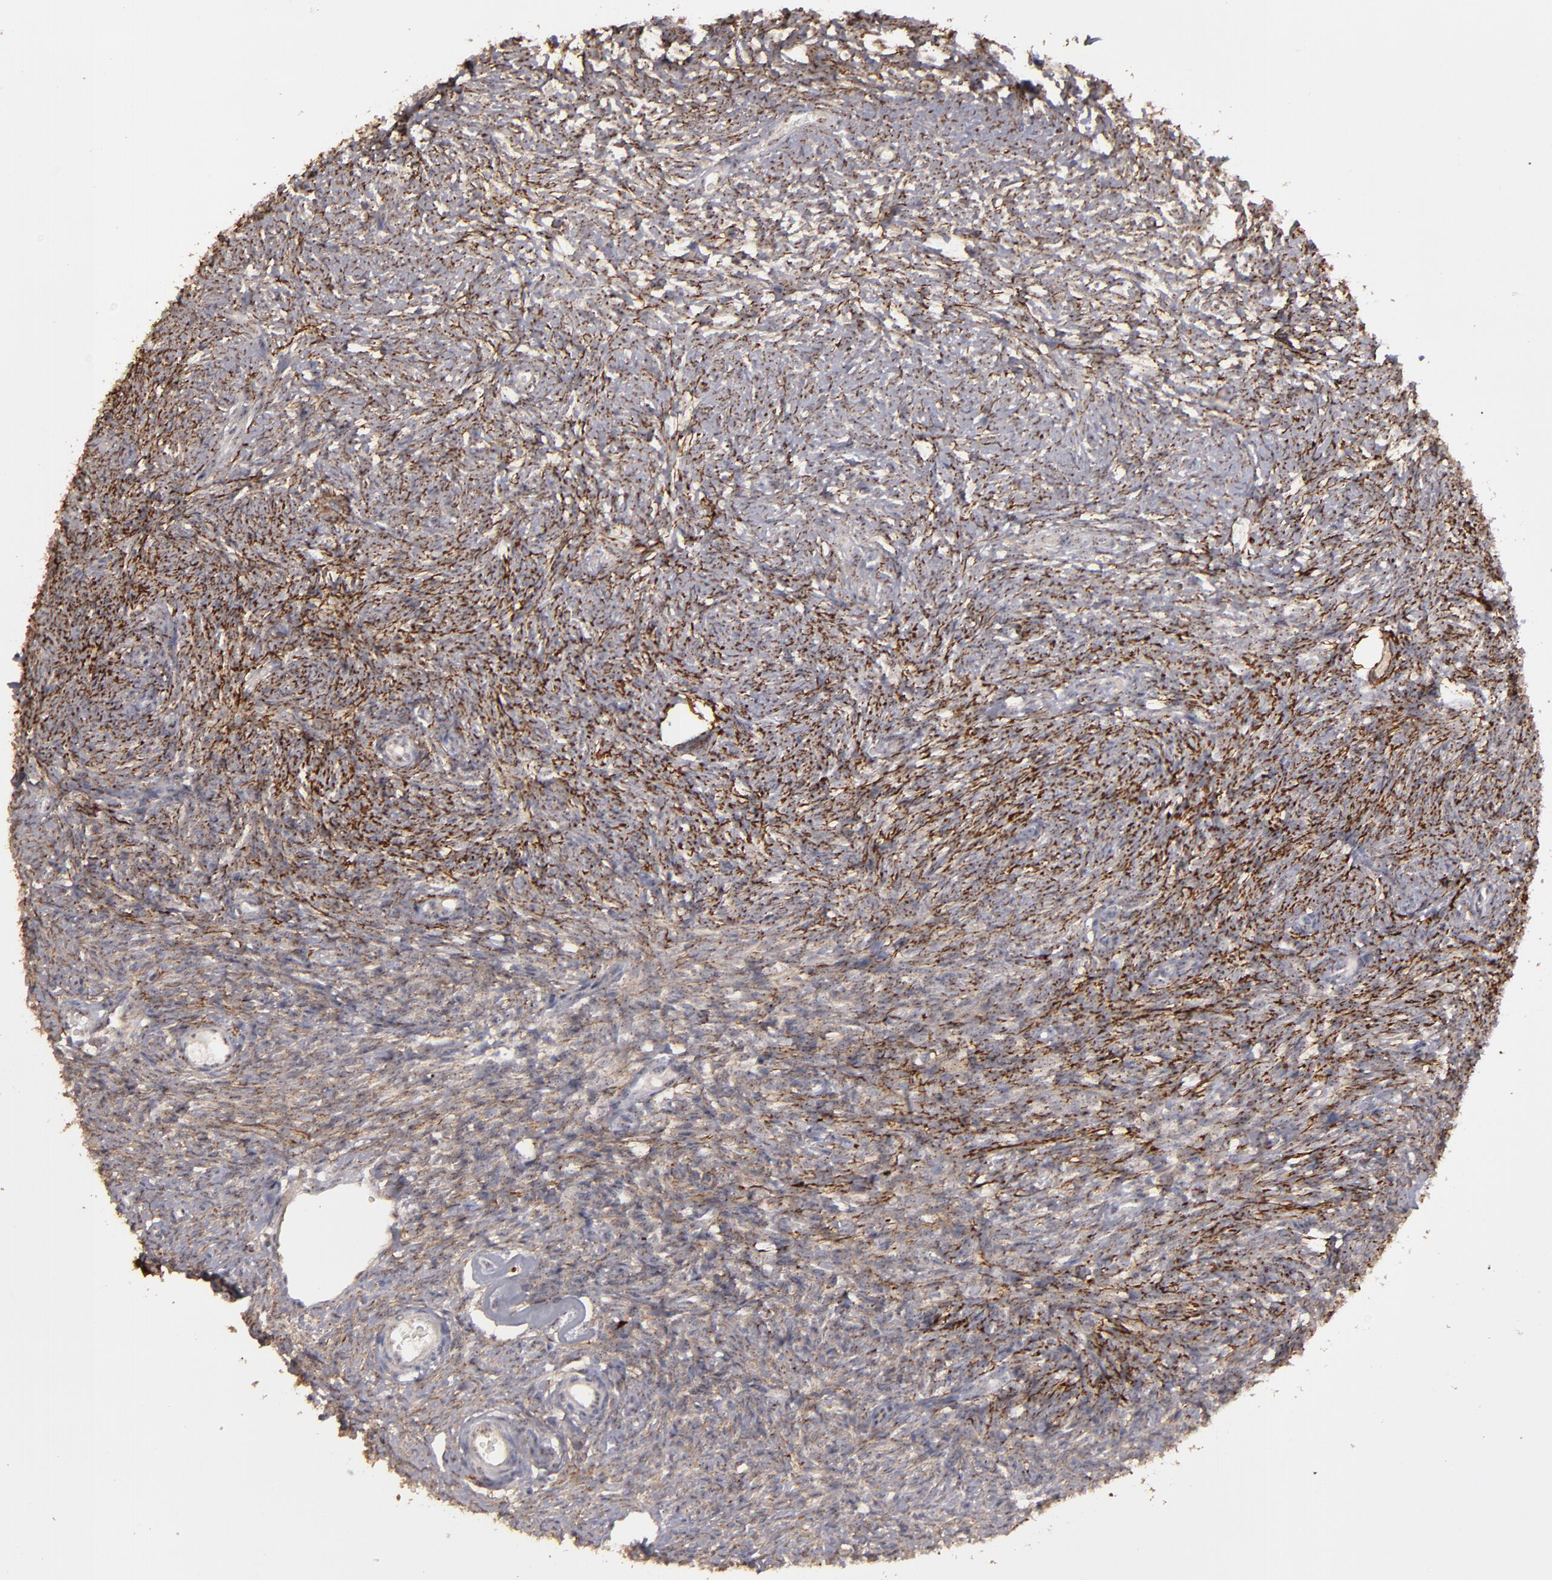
{"staining": {"intensity": "strong", "quantity": ">75%", "location": "cytoplasmic/membranous"}, "tissue": "ovary", "cell_type": "Ovarian stroma cells", "image_type": "normal", "snomed": [{"axis": "morphology", "description": "Normal tissue, NOS"}, {"axis": "topography", "description": "Ovary"}], "caption": "An IHC micrograph of benign tissue is shown. Protein staining in brown shows strong cytoplasmic/membranous positivity in ovary within ovarian stroma cells. (Stains: DAB in brown, nuclei in blue, Microscopy: brightfield microscopy at high magnification).", "gene": "CD55", "patient": {"sex": "female", "age": 35}}